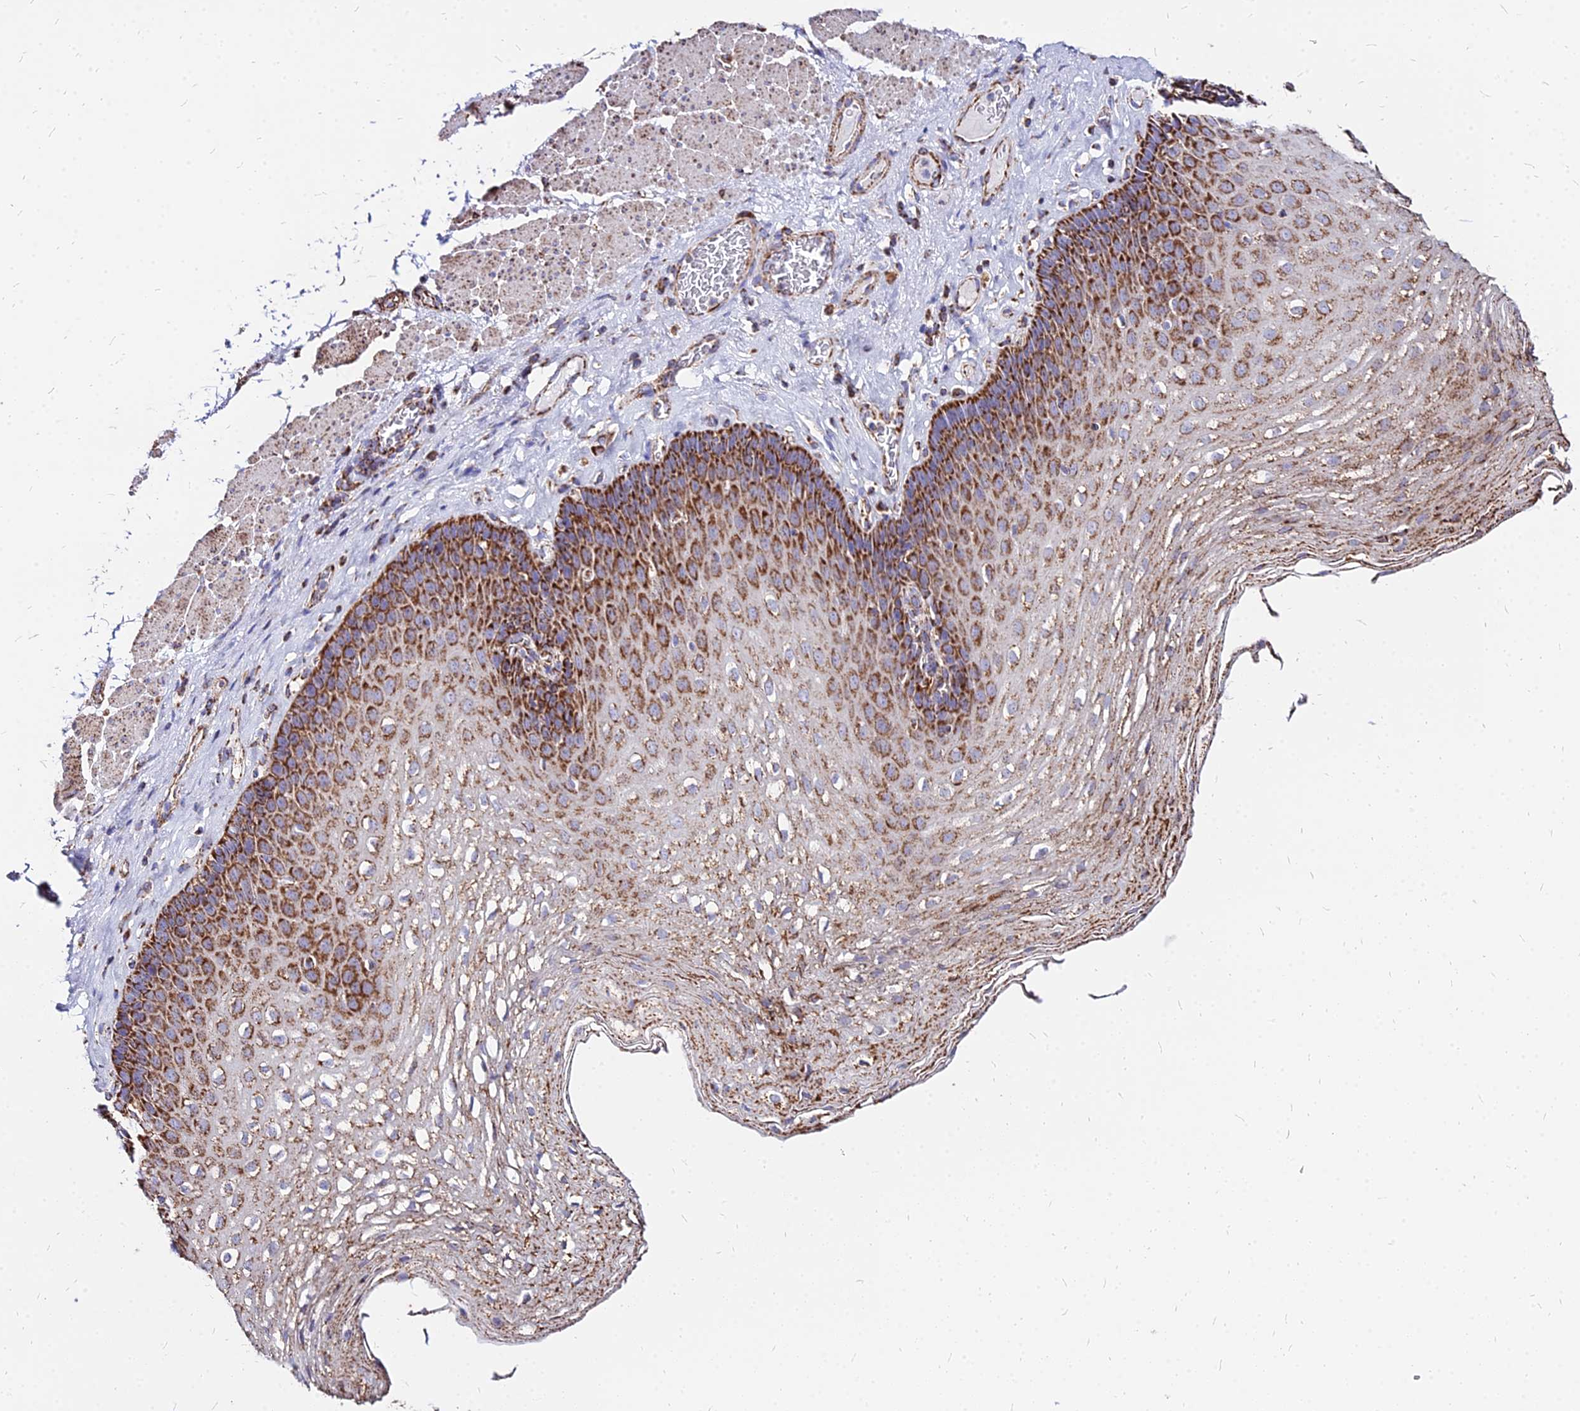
{"staining": {"intensity": "strong", "quantity": ">75%", "location": "cytoplasmic/membranous"}, "tissue": "esophagus", "cell_type": "Squamous epithelial cells", "image_type": "normal", "snomed": [{"axis": "morphology", "description": "Normal tissue, NOS"}, {"axis": "topography", "description": "Esophagus"}], "caption": "Strong cytoplasmic/membranous staining is identified in about >75% of squamous epithelial cells in unremarkable esophagus.", "gene": "DLD", "patient": {"sex": "female", "age": 66}}